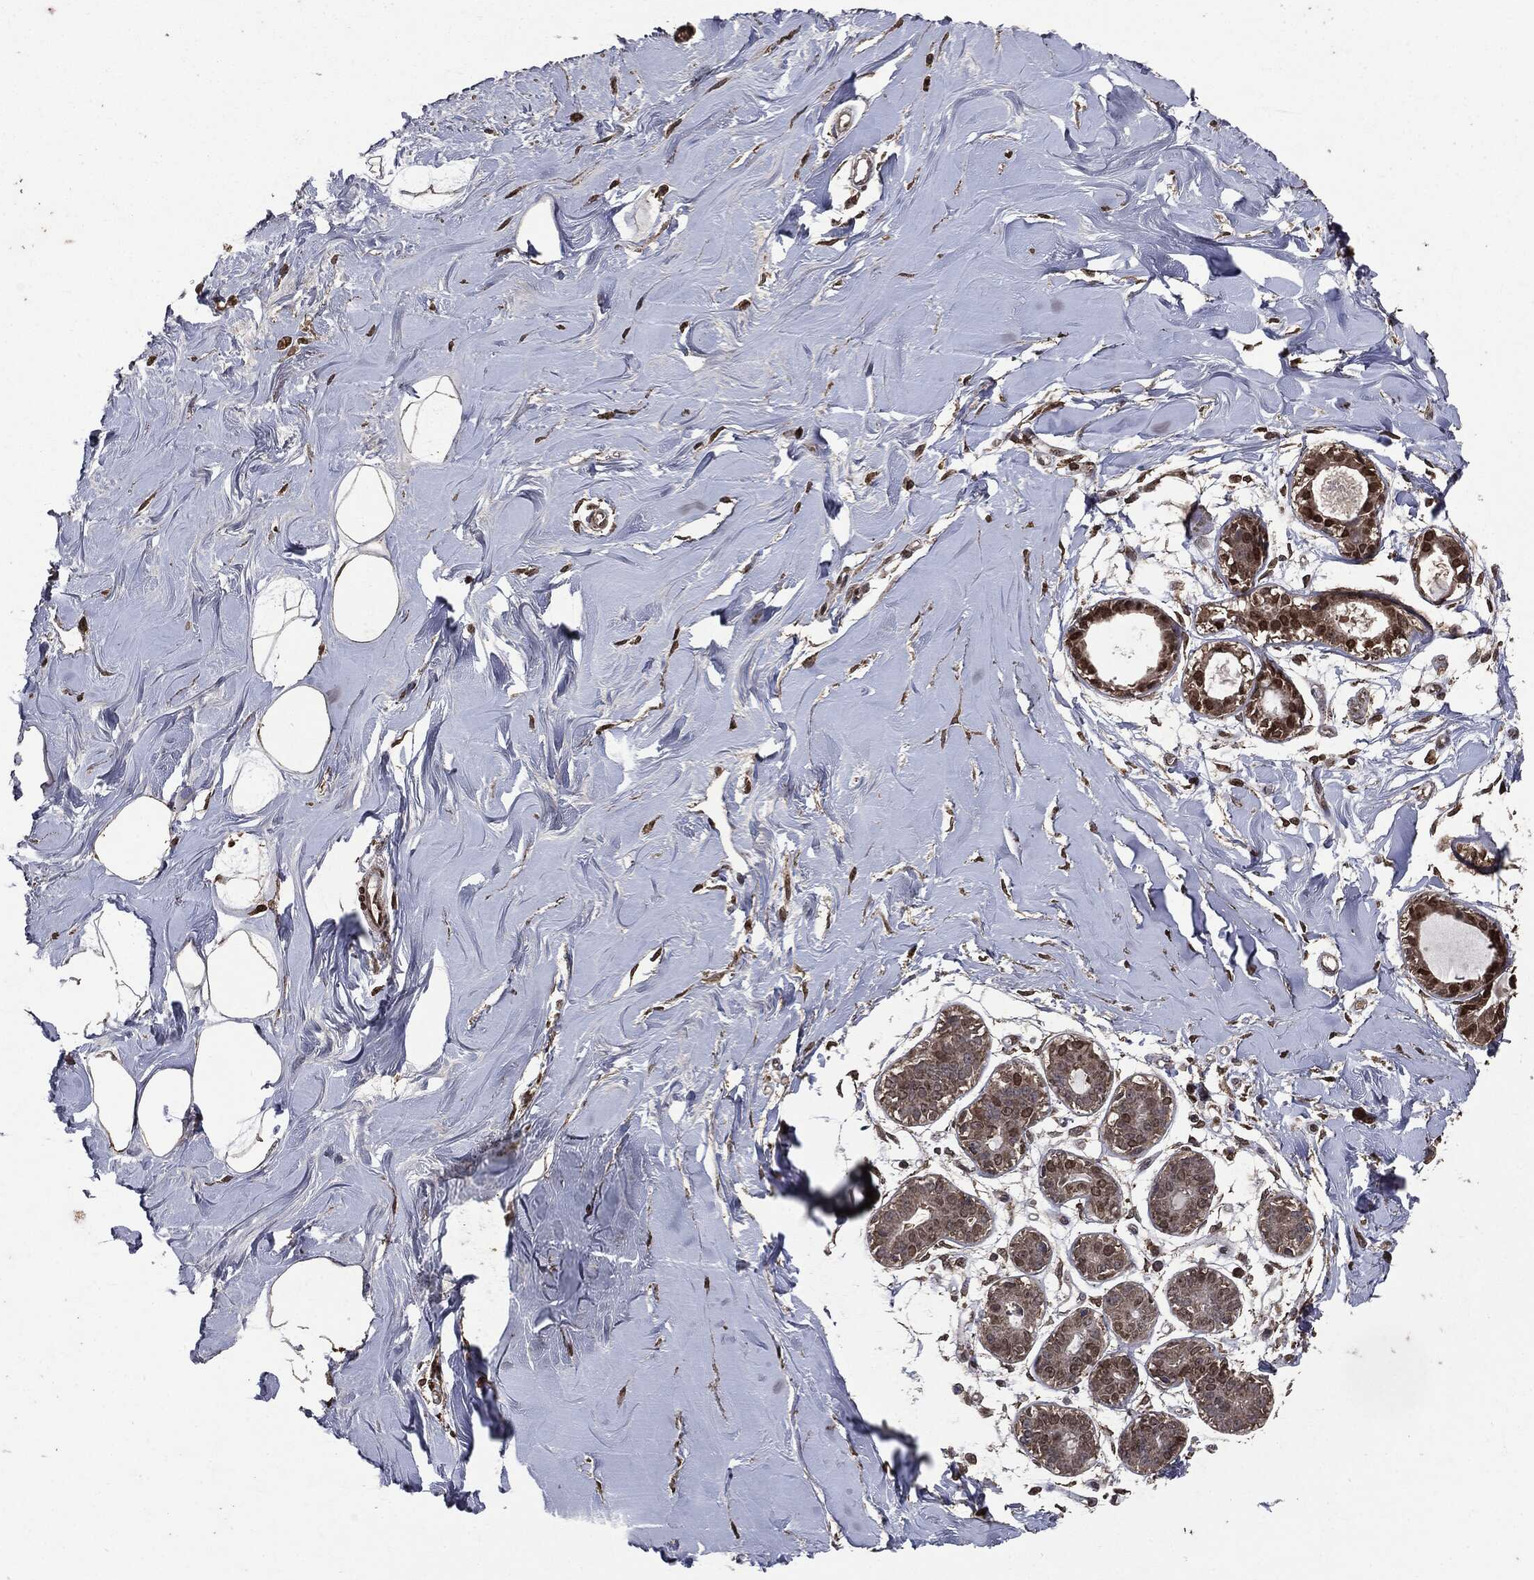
{"staining": {"intensity": "strong", "quantity": ">75%", "location": "cytoplasmic/membranous,nuclear"}, "tissue": "adipose tissue", "cell_type": "Adipocytes", "image_type": "normal", "snomed": [{"axis": "morphology", "description": "Normal tissue, NOS"}, {"axis": "topography", "description": "Breast"}], "caption": "Normal adipose tissue was stained to show a protein in brown. There is high levels of strong cytoplasmic/membranous,nuclear positivity in approximately >75% of adipocytes.", "gene": "PPP6R2", "patient": {"sex": "female", "age": 49}}